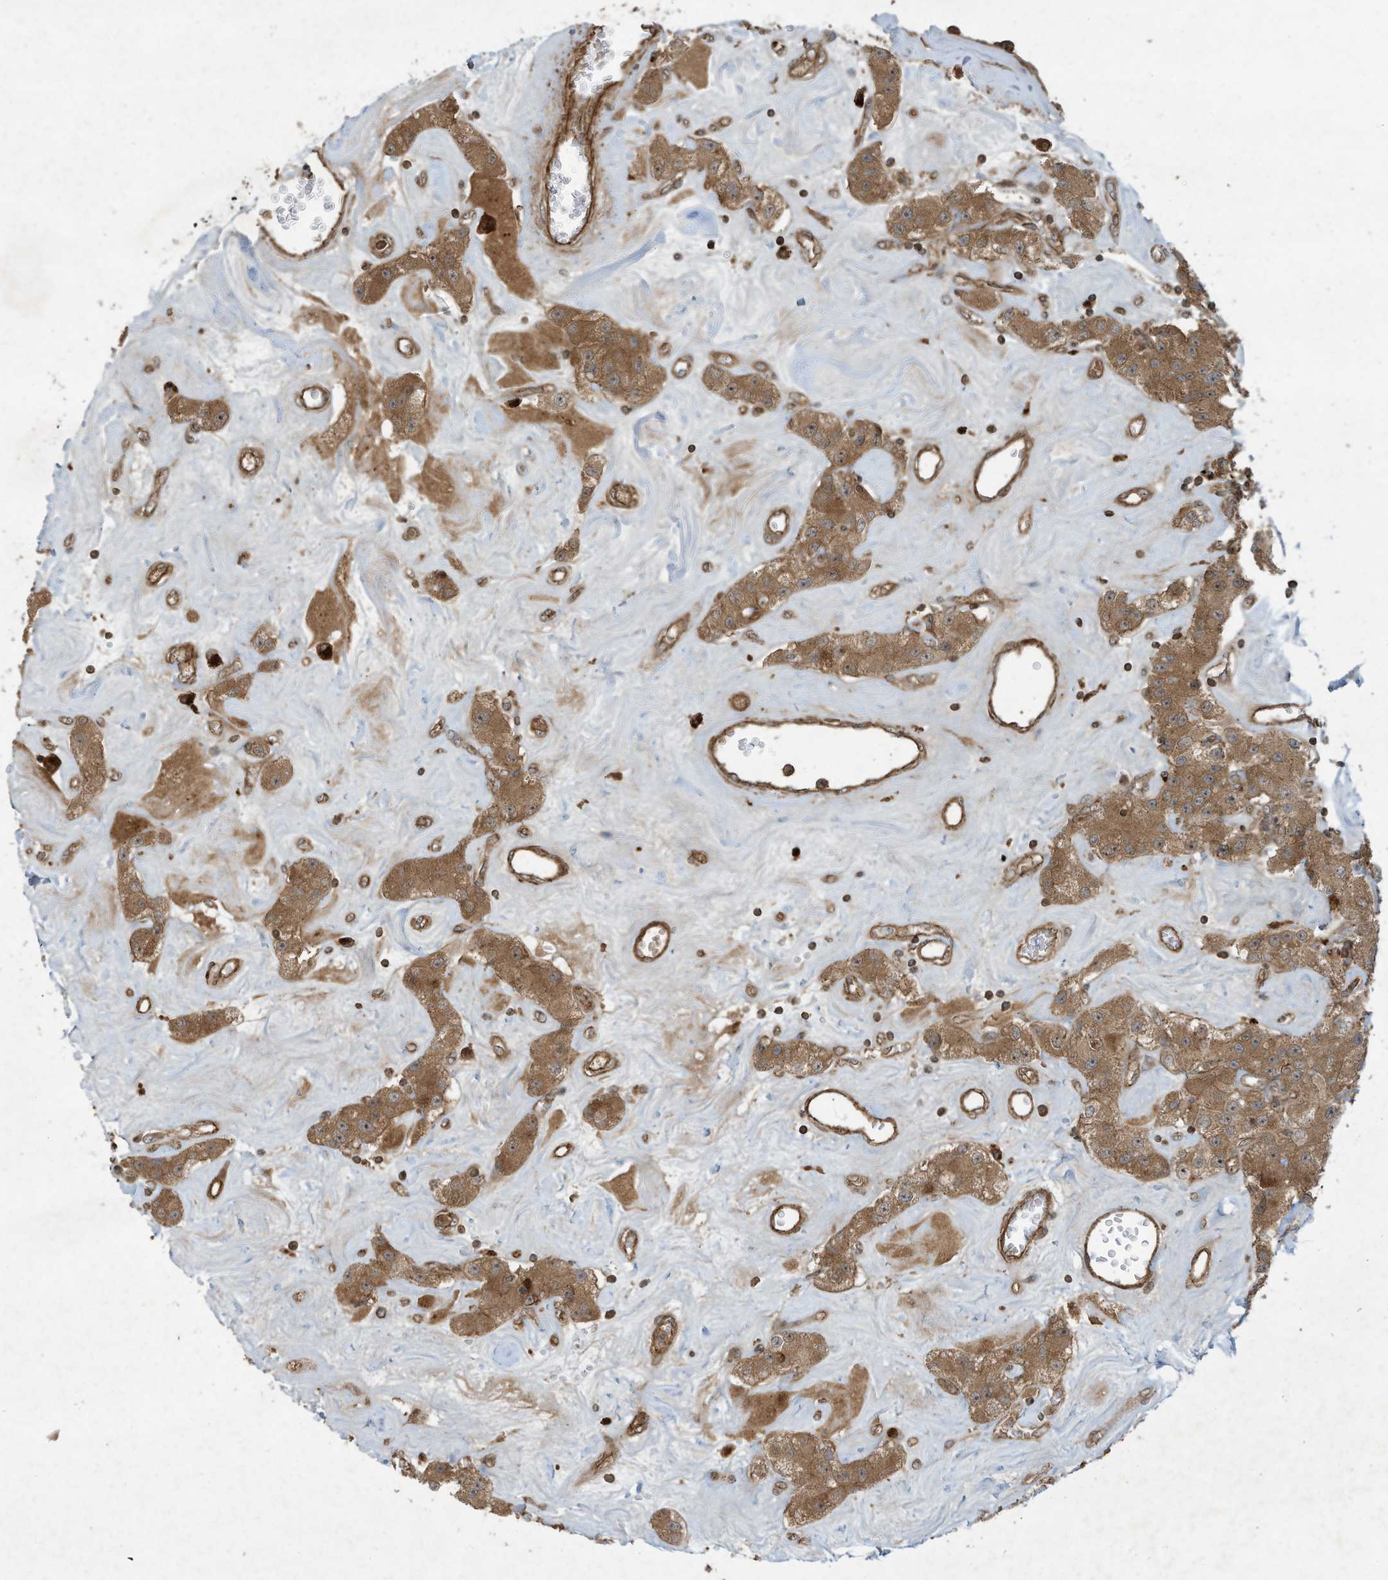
{"staining": {"intensity": "moderate", "quantity": ">75%", "location": "cytoplasmic/membranous"}, "tissue": "carcinoid", "cell_type": "Tumor cells", "image_type": "cancer", "snomed": [{"axis": "morphology", "description": "Carcinoid, malignant, NOS"}, {"axis": "topography", "description": "Pancreas"}], "caption": "Malignant carcinoid stained for a protein (brown) exhibits moderate cytoplasmic/membranous positive staining in approximately >75% of tumor cells.", "gene": "DDIT4", "patient": {"sex": "male", "age": 41}}